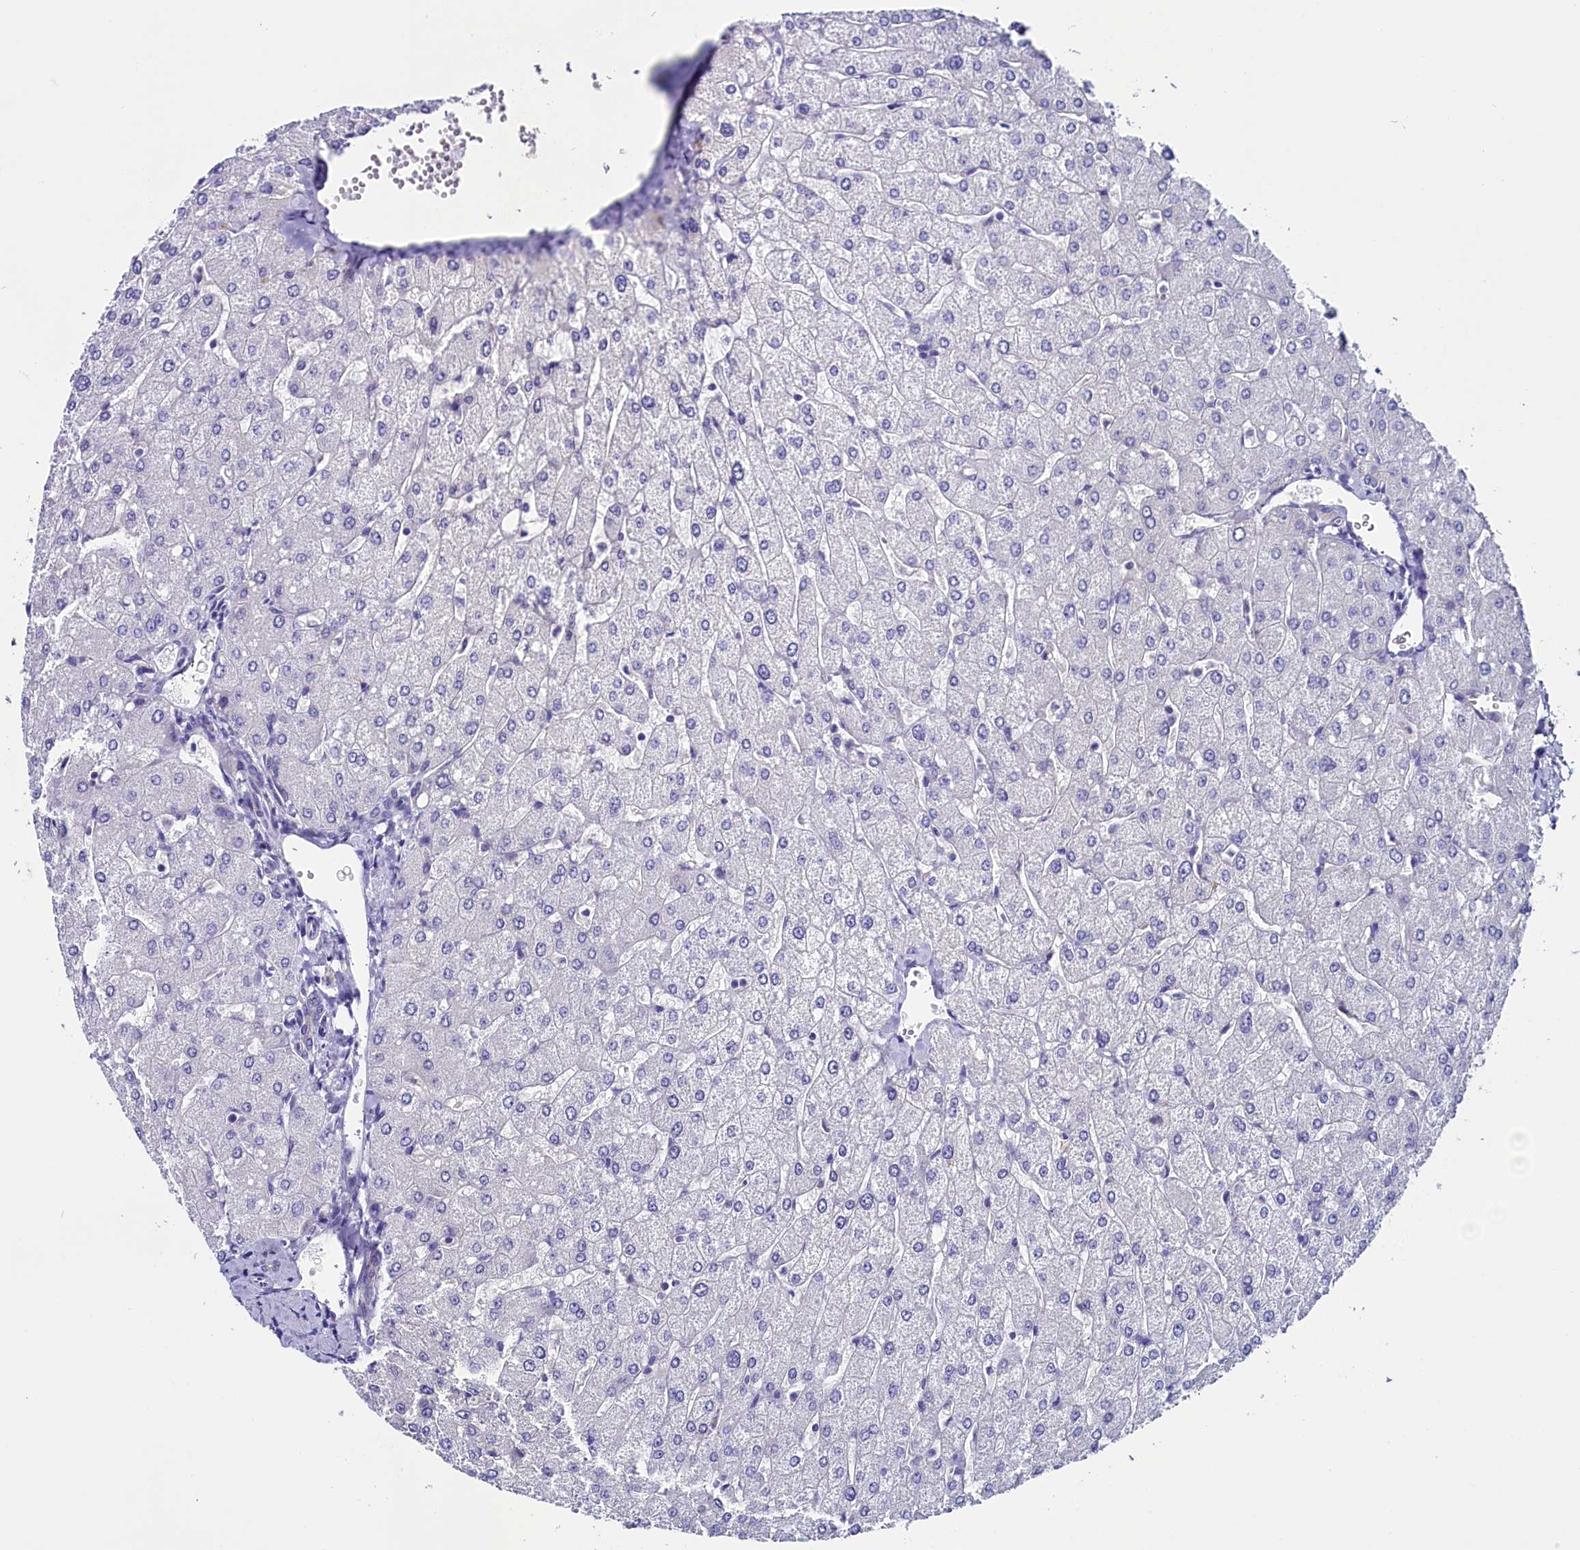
{"staining": {"intensity": "negative", "quantity": "none", "location": "none"}, "tissue": "liver", "cell_type": "Cholangiocytes", "image_type": "normal", "snomed": [{"axis": "morphology", "description": "Normal tissue, NOS"}, {"axis": "topography", "description": "Liver"}], "caption": "DAB (3,3'-diaminobenzidine) immunohistochemical staining of unremarkable liver demonstrates no significant staining in cholangiocytes. Nuclei are stained in blue.", "gene": "CIAPIN1", "patient": {"sex": "male", "age": 55}}